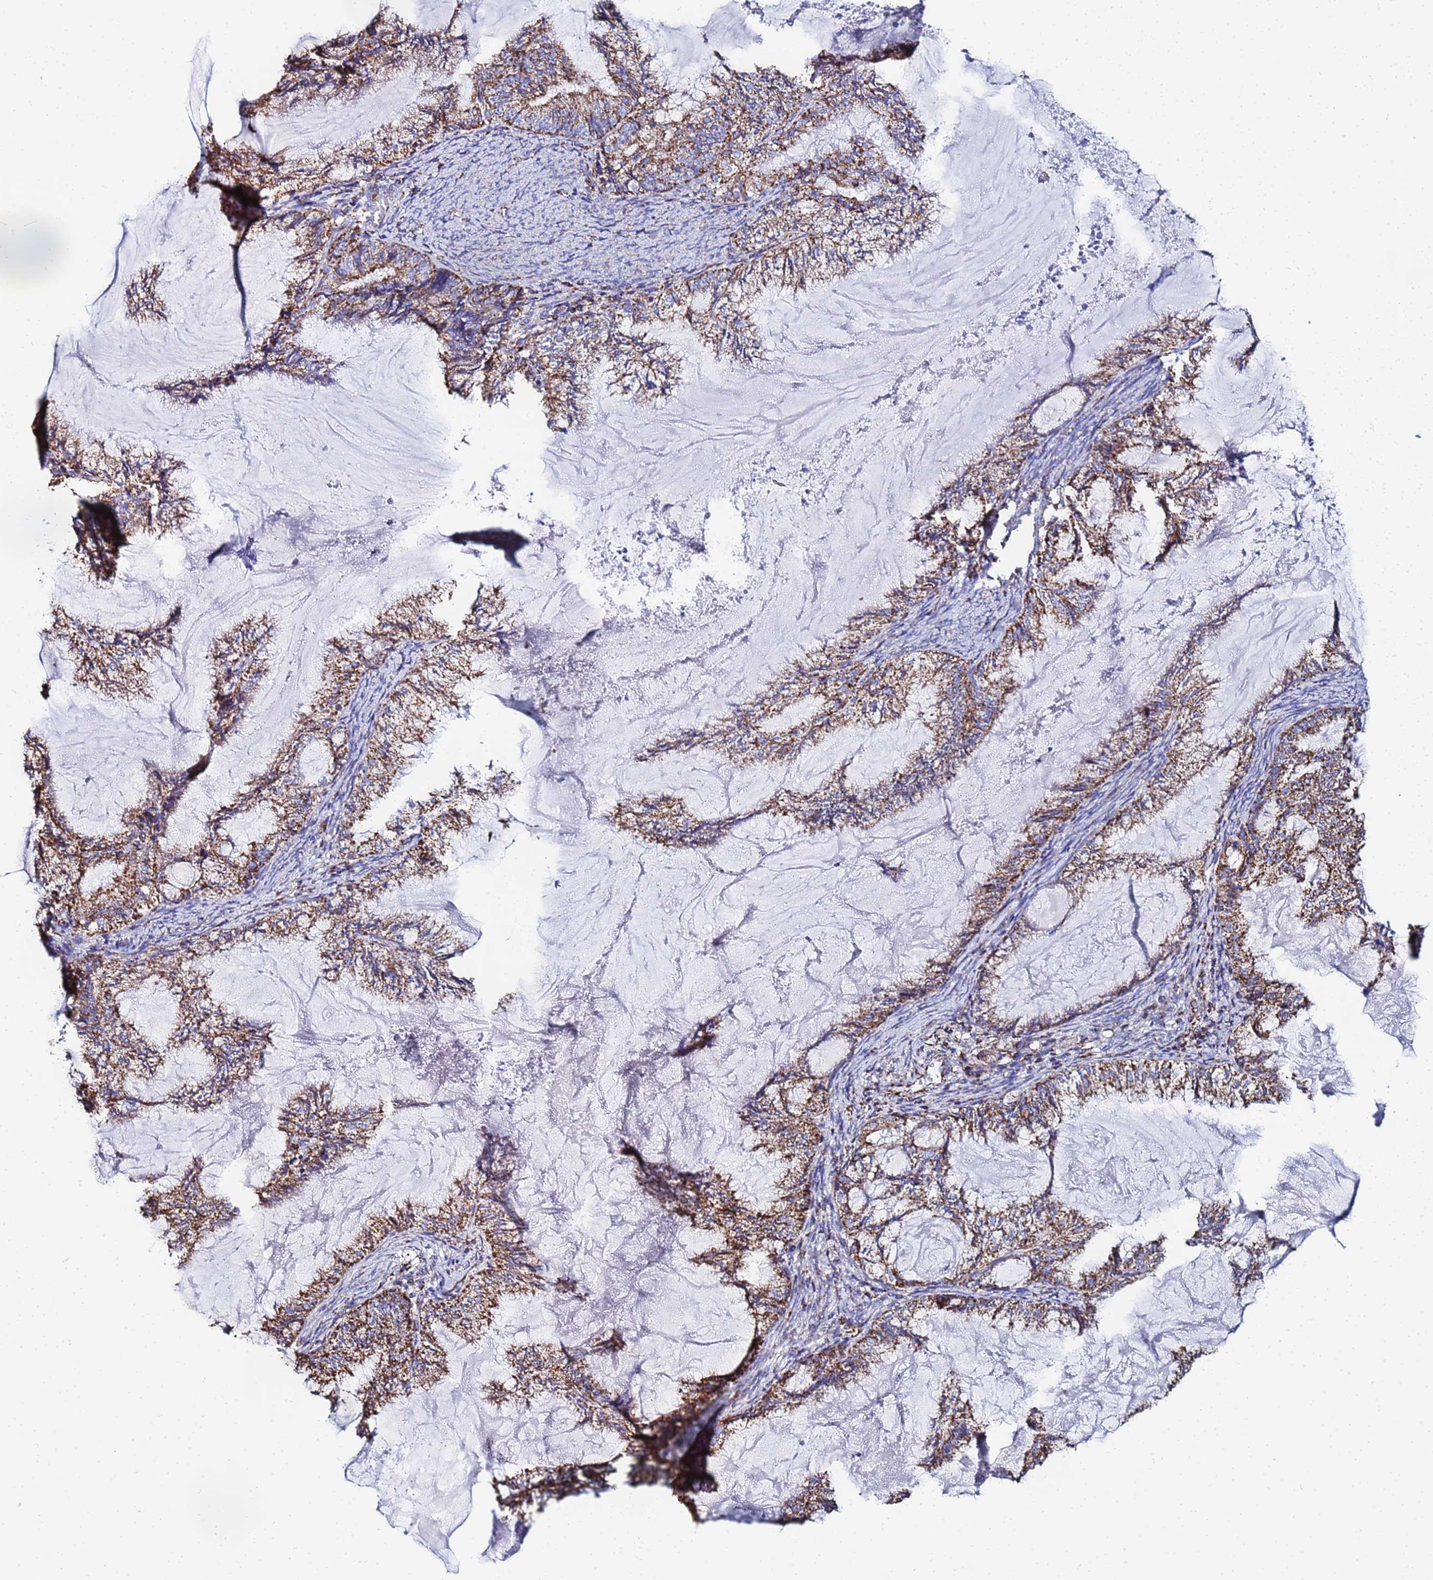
{"staining": {"intensity": "strong", "quantity": ">75%", "location": "cytoplasmic/membranous"}, "tissue": "endometrial cancer", "cell_type": "Tumor cells", "image_type": "cancer", "snomed": [{"axis": "morphology", "description": "Adenocarcinoma, NOS"}, {"axis": "topography", "description": "Endometrium"}], "caption": "Brown immunohistochemical staining in human endometrial cancer (adenocarcinoma) reveals strong cytoplasmic/membranous staining in about >75% of tumor cells.", "gene": "GLUD1", "patient": {"sex": "female", "age": 86}}